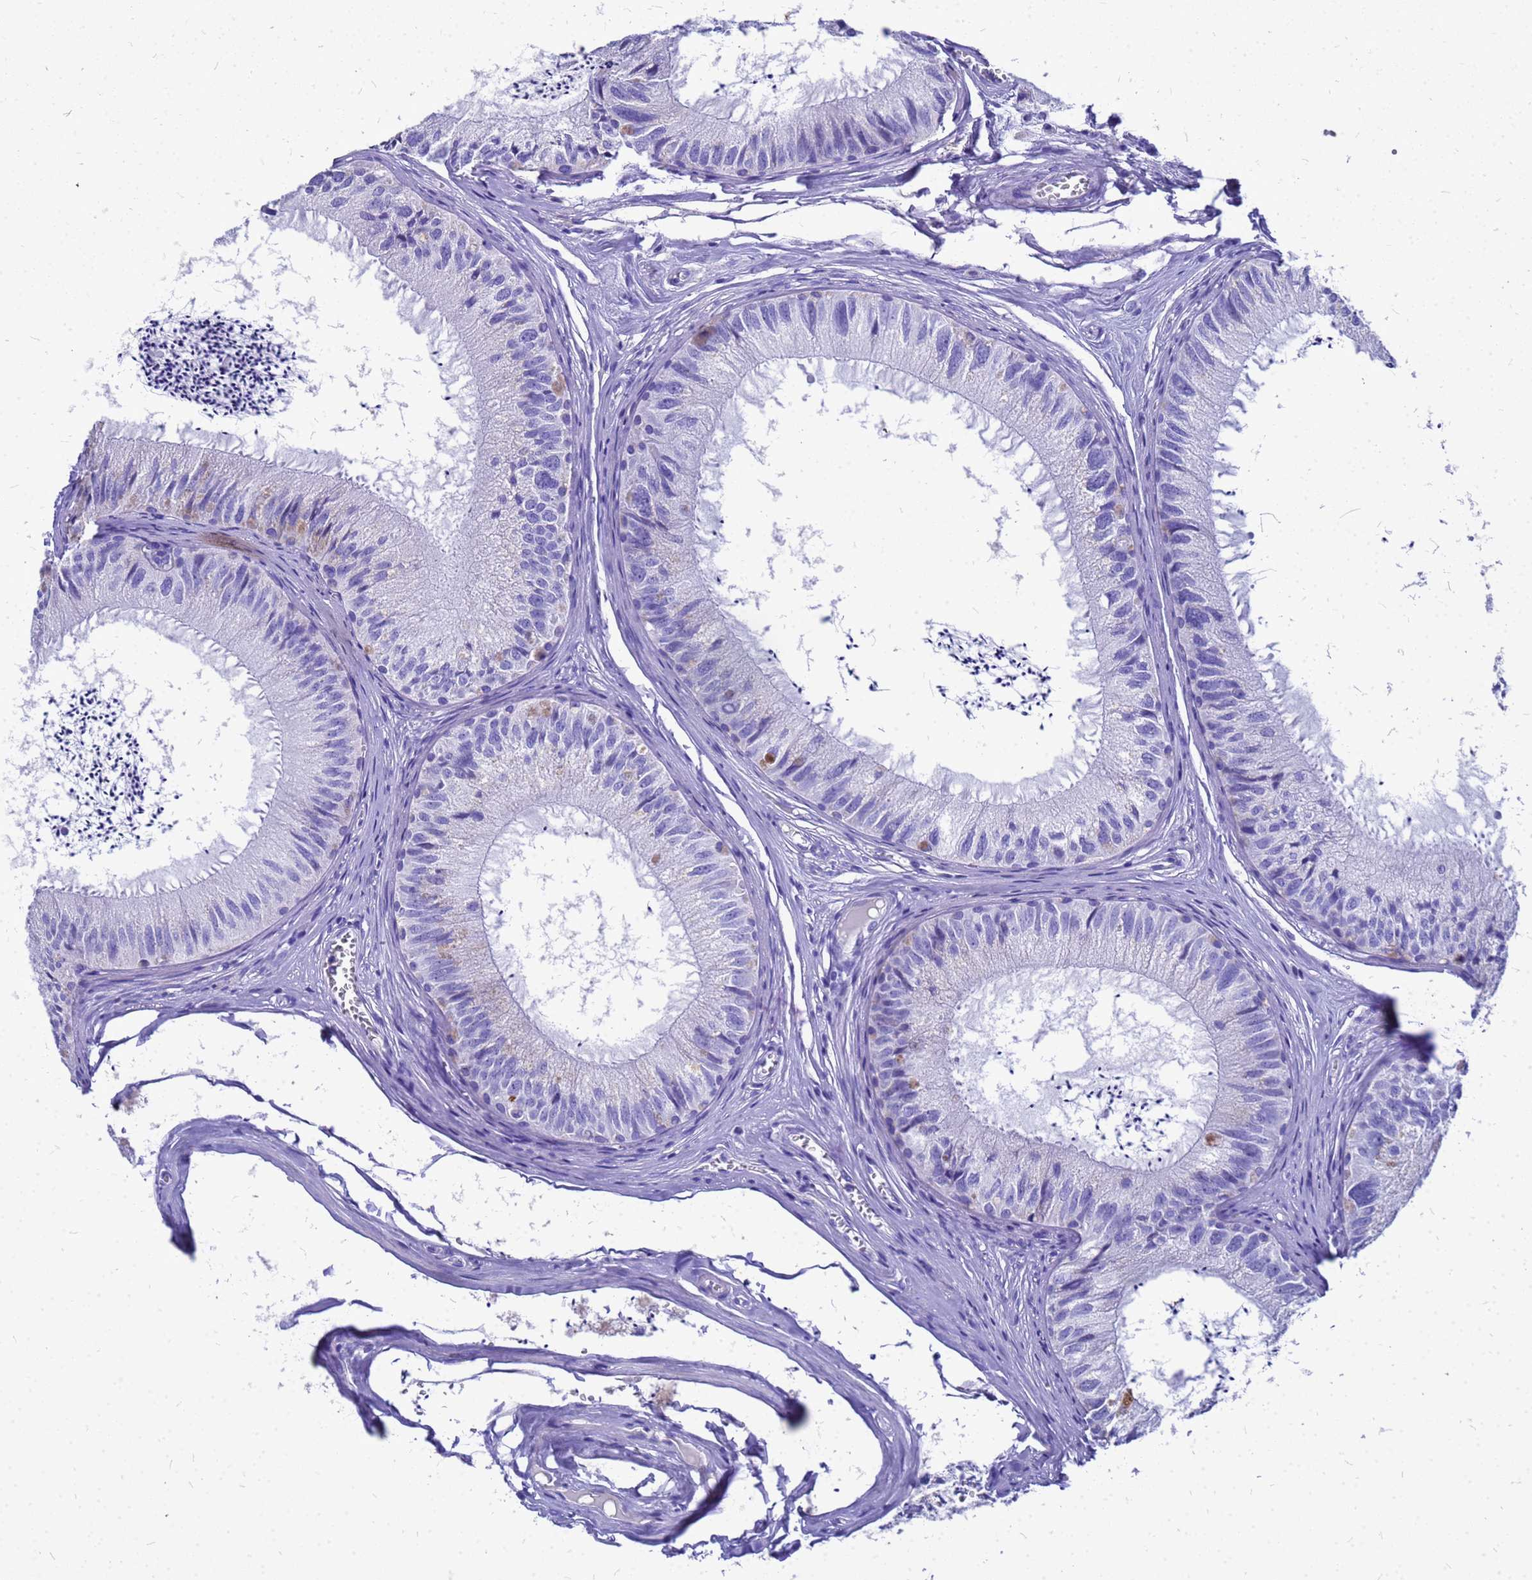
{"staining": {"intensity": "weak", "quantity": "<25%", "location": "cytoplasmic/membranous"}, "tissue": "epididymis", "cell_type": "Glandular cells", "image_type": "normal", "snomed": [{"axis": "morphology", "description": "Normal tissue, NOS"}, {"axis": "topography", "description": "Epididymis"}], "caption": "Immunohistochemistry (IHC) of benign epididymis demonstrates no staining in glandular cells.", "gene": "OR52E2", "patient": {"sex": "male", "age": 79}}